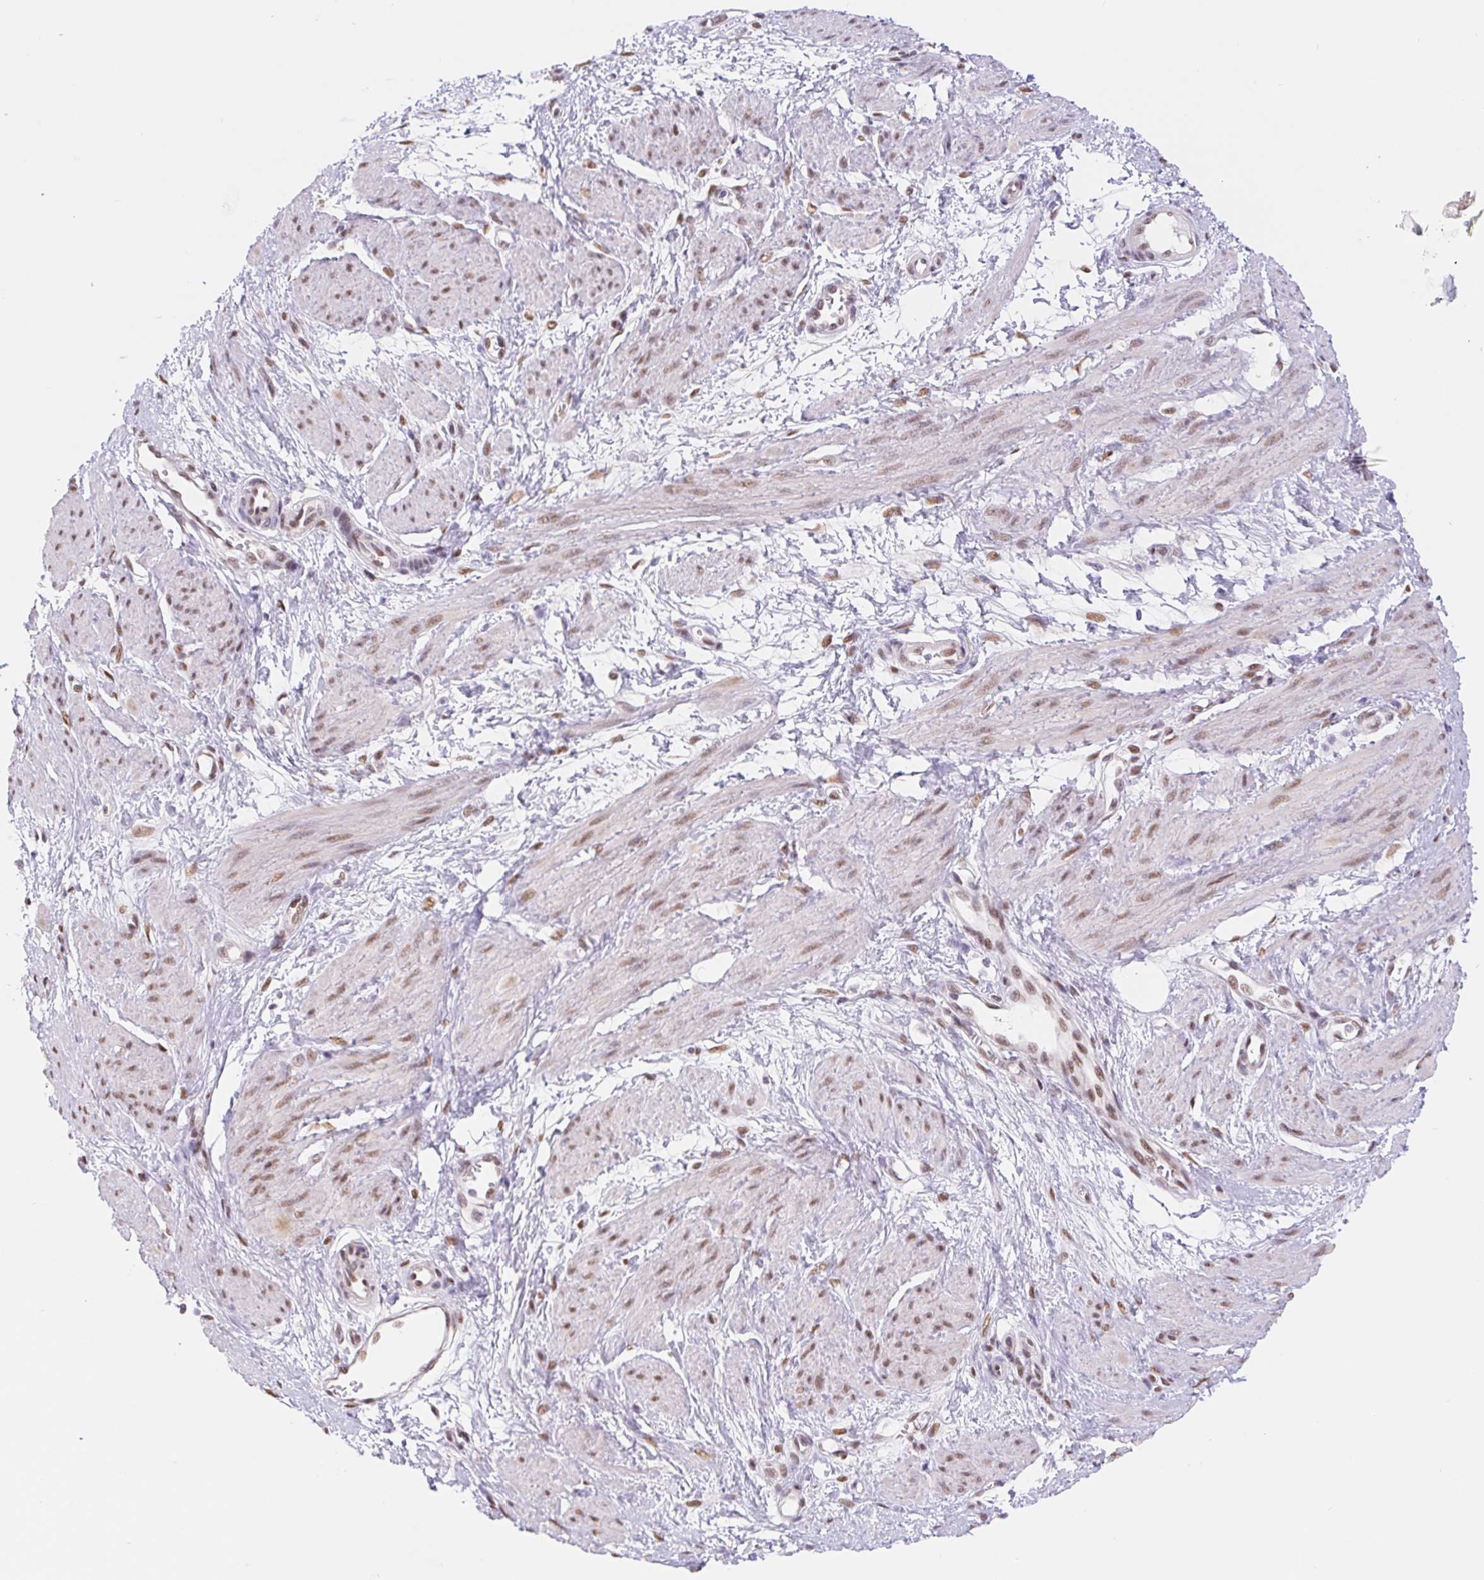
{"staining": {"intensity": "weak", "quantity": "25%-75%", "location": "nuclear"}, "tissue": "smooth muscle", "cell_type": "Smooth muscle cells", "image_type": "normal", "snomed": [{"axis": "morphology", "description": "Normal tissue, NOS"}, {"axis": "topography", "description": "Smooth muscle"}, {"axis": "topography", "description": "Uterus"}], "caption": "An image of human smooth muscle stained for a protein reveals weak nuclear brown staining in smooth muscle cells.", "gene": "CAND1", "patient": {"sex": "female", "age": 39}}